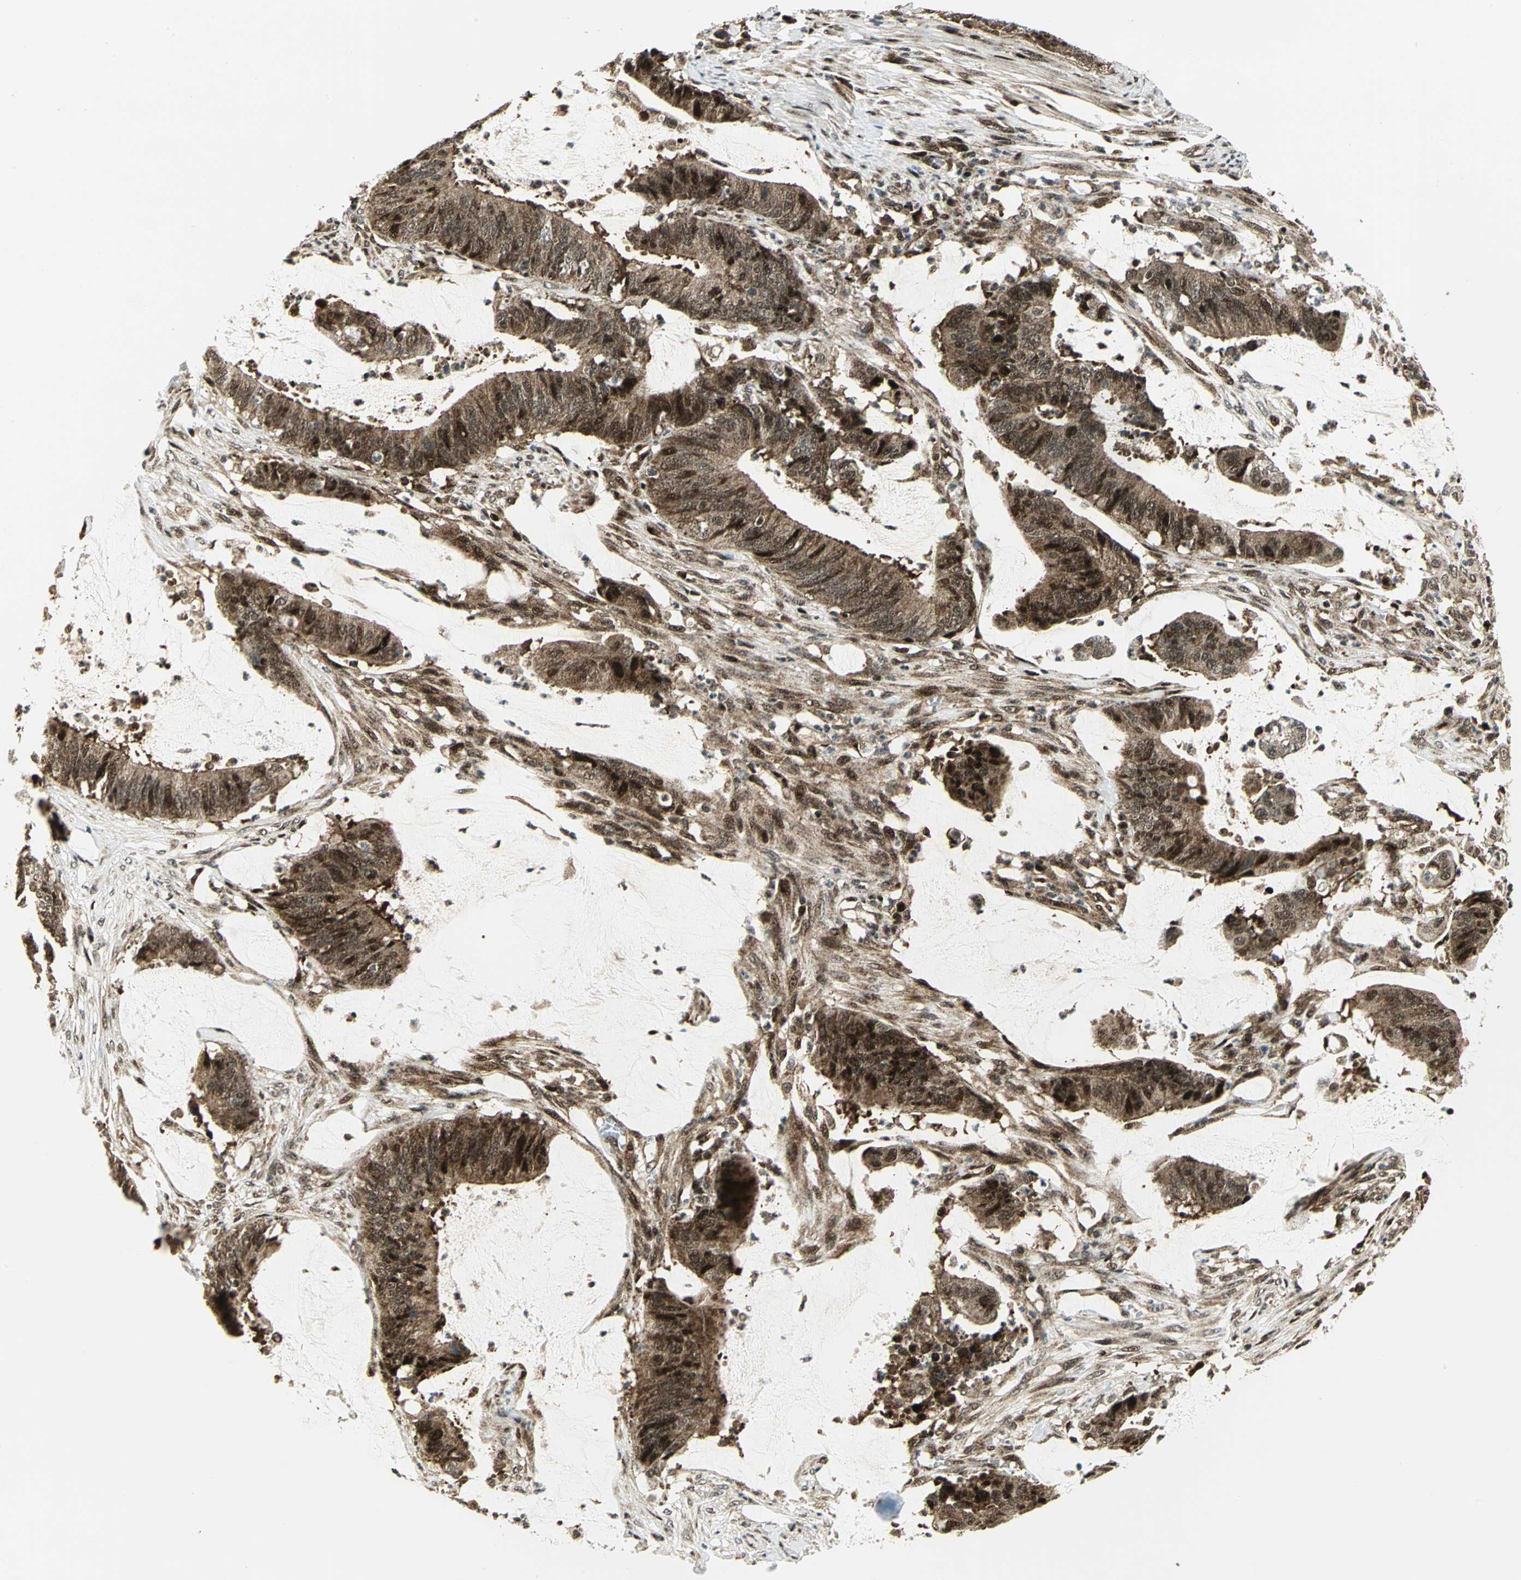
{"staining": {"intensity": "strong", "quantity": ">75%", "location": "cytoplasmic/membranous,nuclear"}, "tissue": "colorectal cancer", "cell_type": "Tumor cells", "image_type": "cancer", "snomed": [{"axis": "morphology", "description": "Adenocarcinoma, NOS"}, {"axis": "topography", "description": "Rectum"}], "caption": "Protein expression analysis of human adenocarcinoma (colorectal) reveals strong cytoplasmic/membranous and nuclear staining in about >75% of tumor cells.", "gene": "COPS5", "patient": {"sex": "female", "age": 66}}